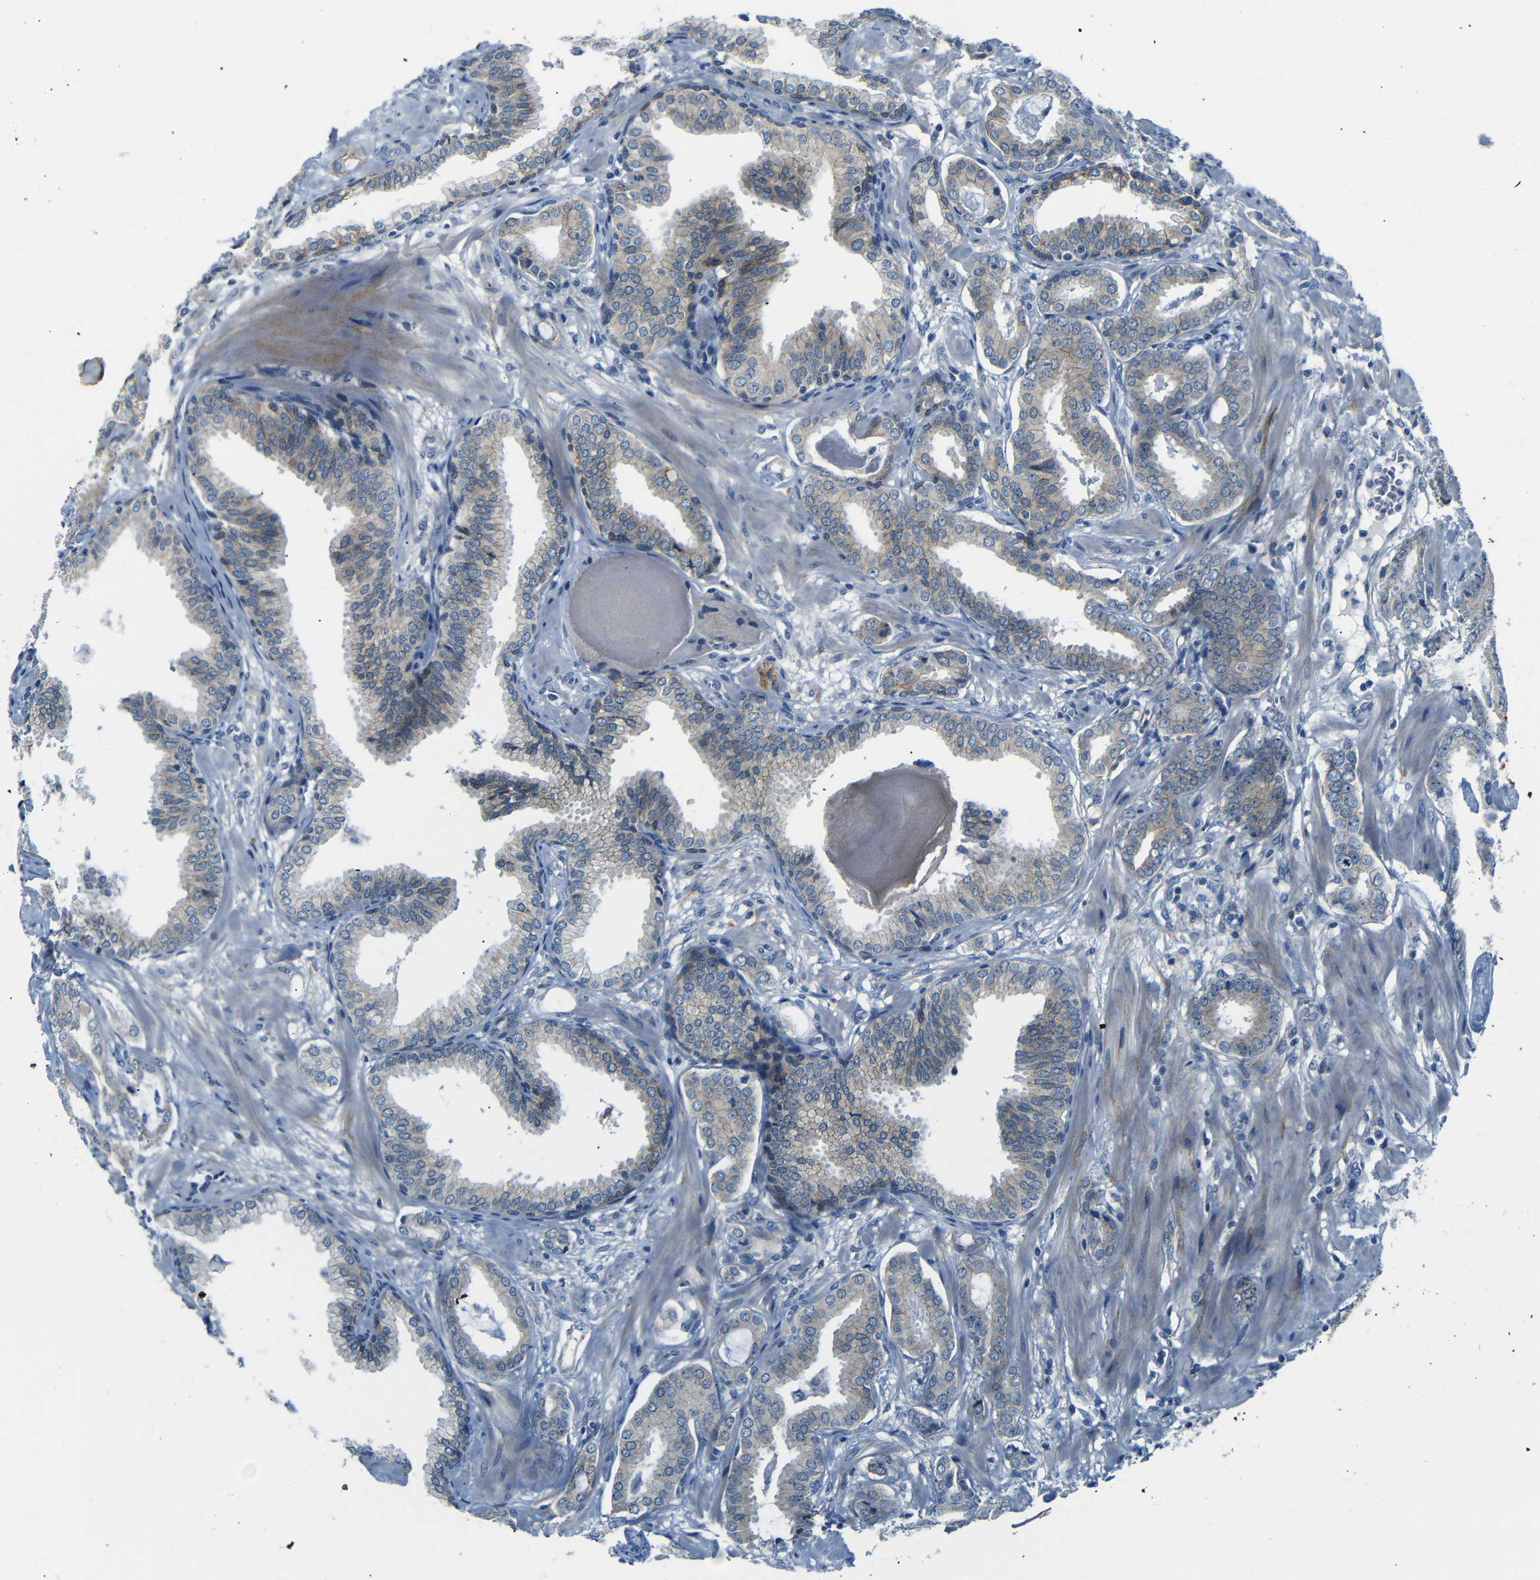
{"staining": {"intensity": "weak", "quantity": ">75%", "location": "cytoplasmic/membranous"}, "tissue": "prostate cancer", "cell_type": "Tumor cells", "image_type": "cancer", "snomed": [{"axis": "morphology", "description": "Adenocarcinoma, Low grade"}, {"axis": "topography", "description": "Prostate"}], "caption": "A brown stain shows weak cytoplasmic/membranous positivity of a protein in prostate cancer tumor cells.", "gene": "ANK3", "patient": {"sex": "male", "age": 53}}